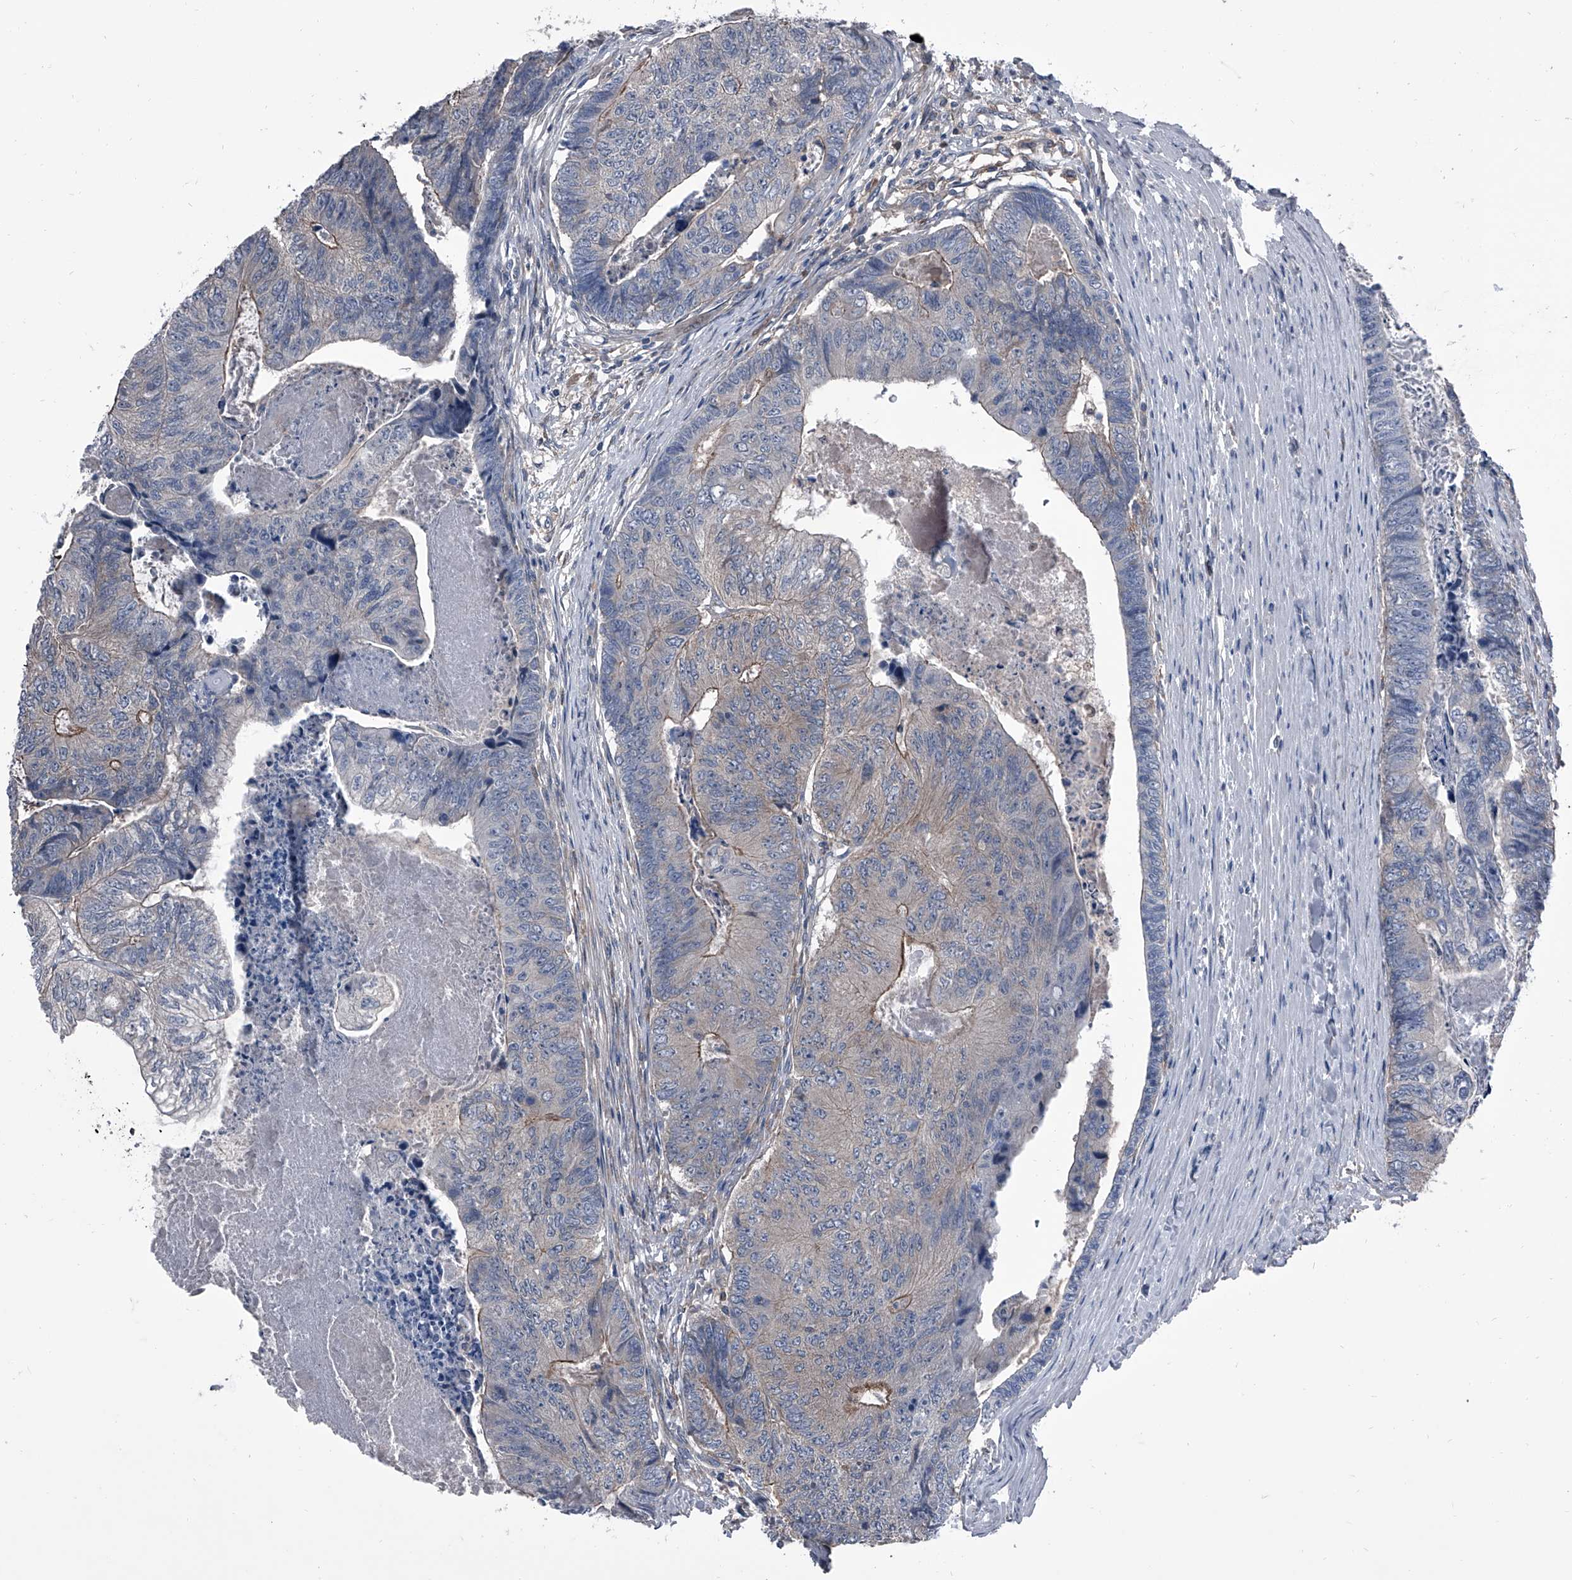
{"staining": {"intensity": "moderate", "quantity": "<25%", "location": "cytoplasmic/membranous"}, "tissue": "colorectal cancer", "cell_type": "Tumor cells", "image_type": "cancer", "snomed": [{"axis": "morphology", "description": "Adenocarcinoma, NOS"}, {"axis": "topography", "description": "Colon"}], "caption": "Colorectal cancer stained for a protein reveals moderate cytoplasmic/membranous positivity in tumor cells.", "gene": "PIP5K1A", "patient": {"sex": "female", "age": 67}}